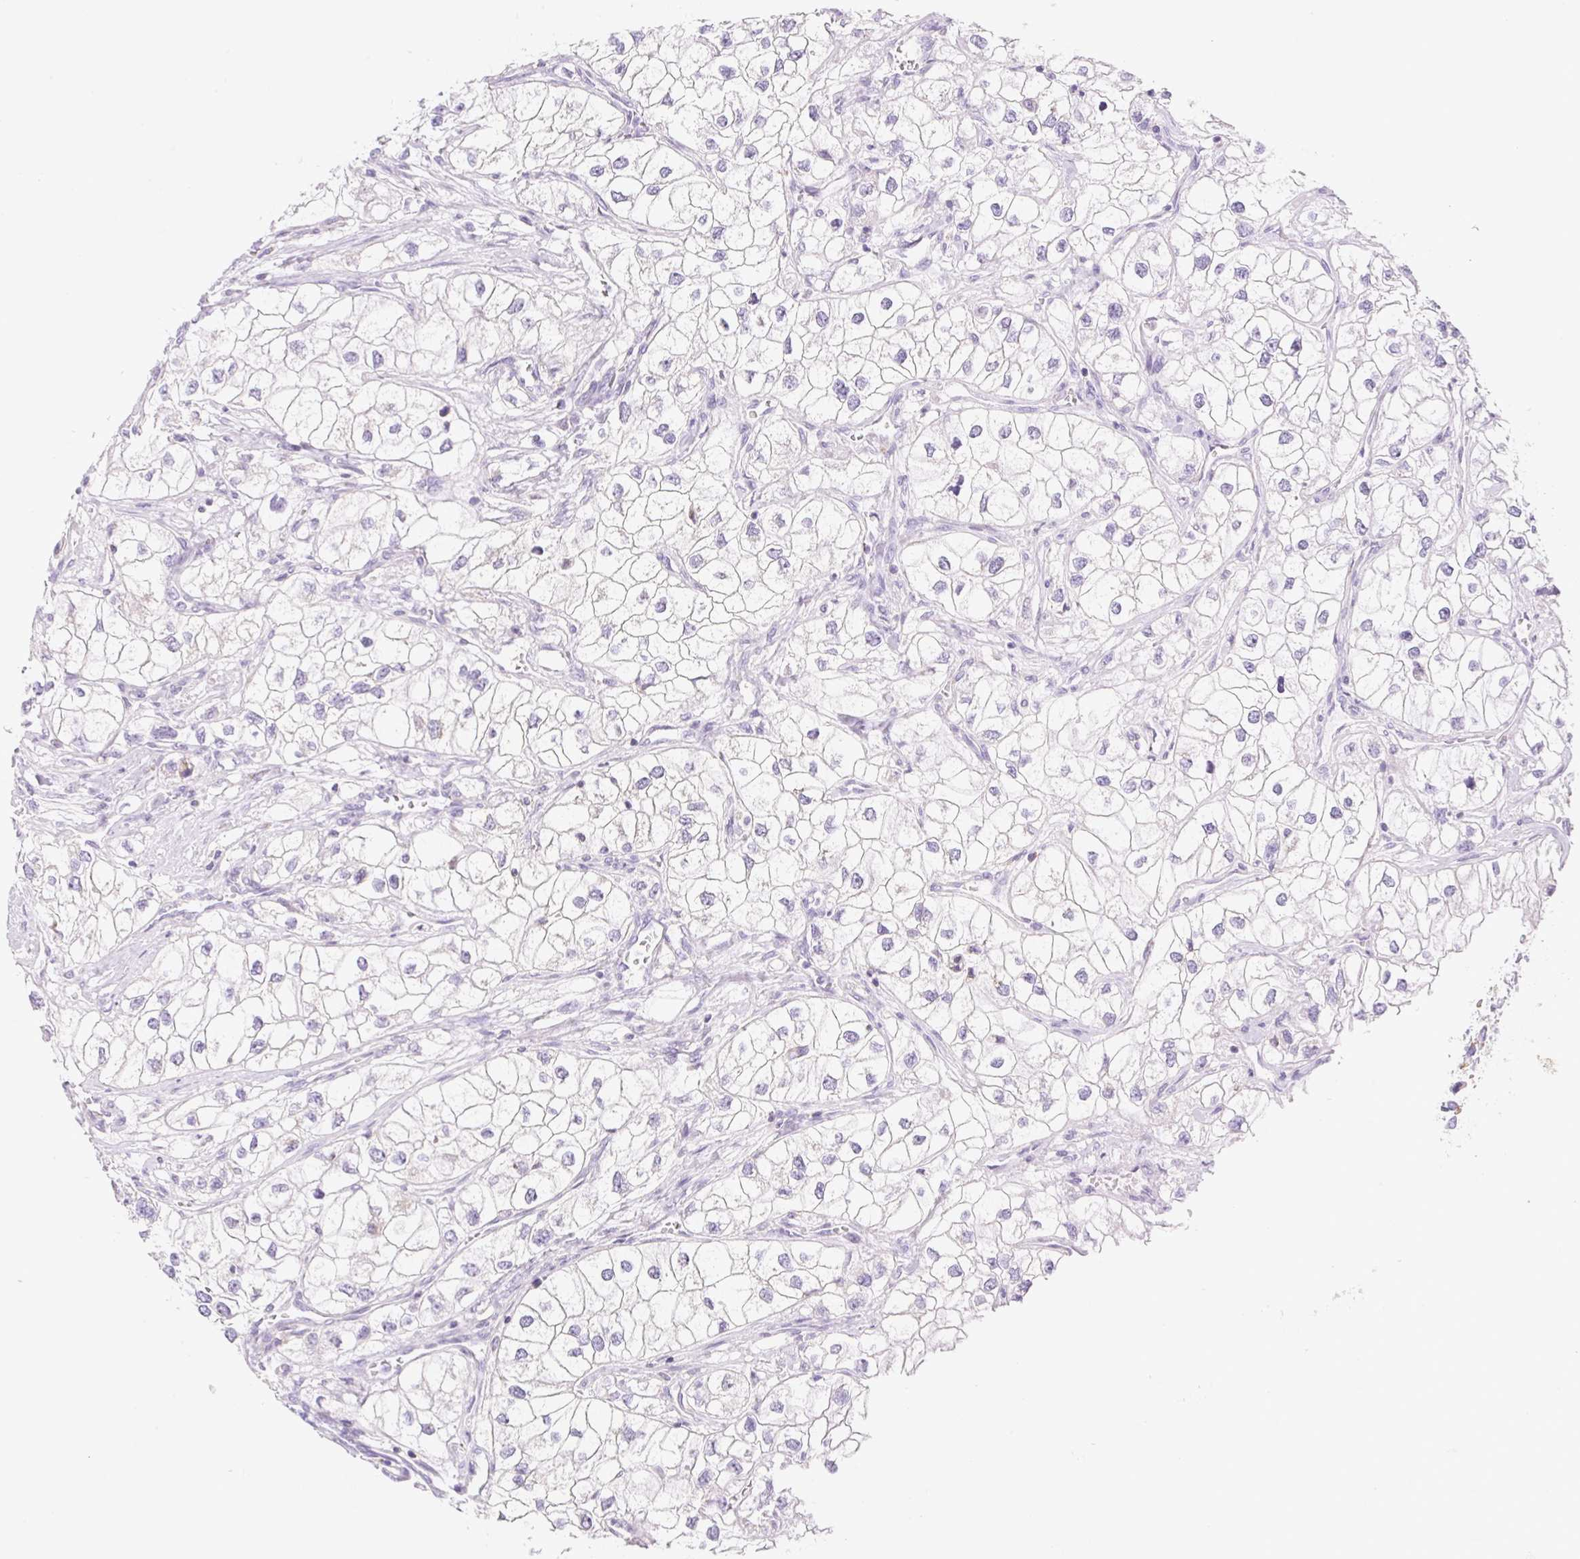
{"staining": {"intensity": "negative", "quantity": "none", "location": "none"}, "tissue": "renal cancer", "cell_type": "Tumor cells", "image_type": "cancer", "snomed": [{"axis": "morphology", "description": "Adenocarcinoma, NOS"}, {"axis": "topography", "description": "Kidney"}], "caption": "High magnification brightfield microscopy of renal adenocarcinoma stained with DAB (3,3'-diaminobenzidine) (brown) and counterstained with hematoxylin (blue): tumor cells show no significant staining. The staining was performed using DAB to visualize the protein expression in brown, while the nuclei were stained in blue with hematoxylin (Magnification: 20x).", "gene": "FOCAD", "patient": {"sex": "male", "age": 59}}